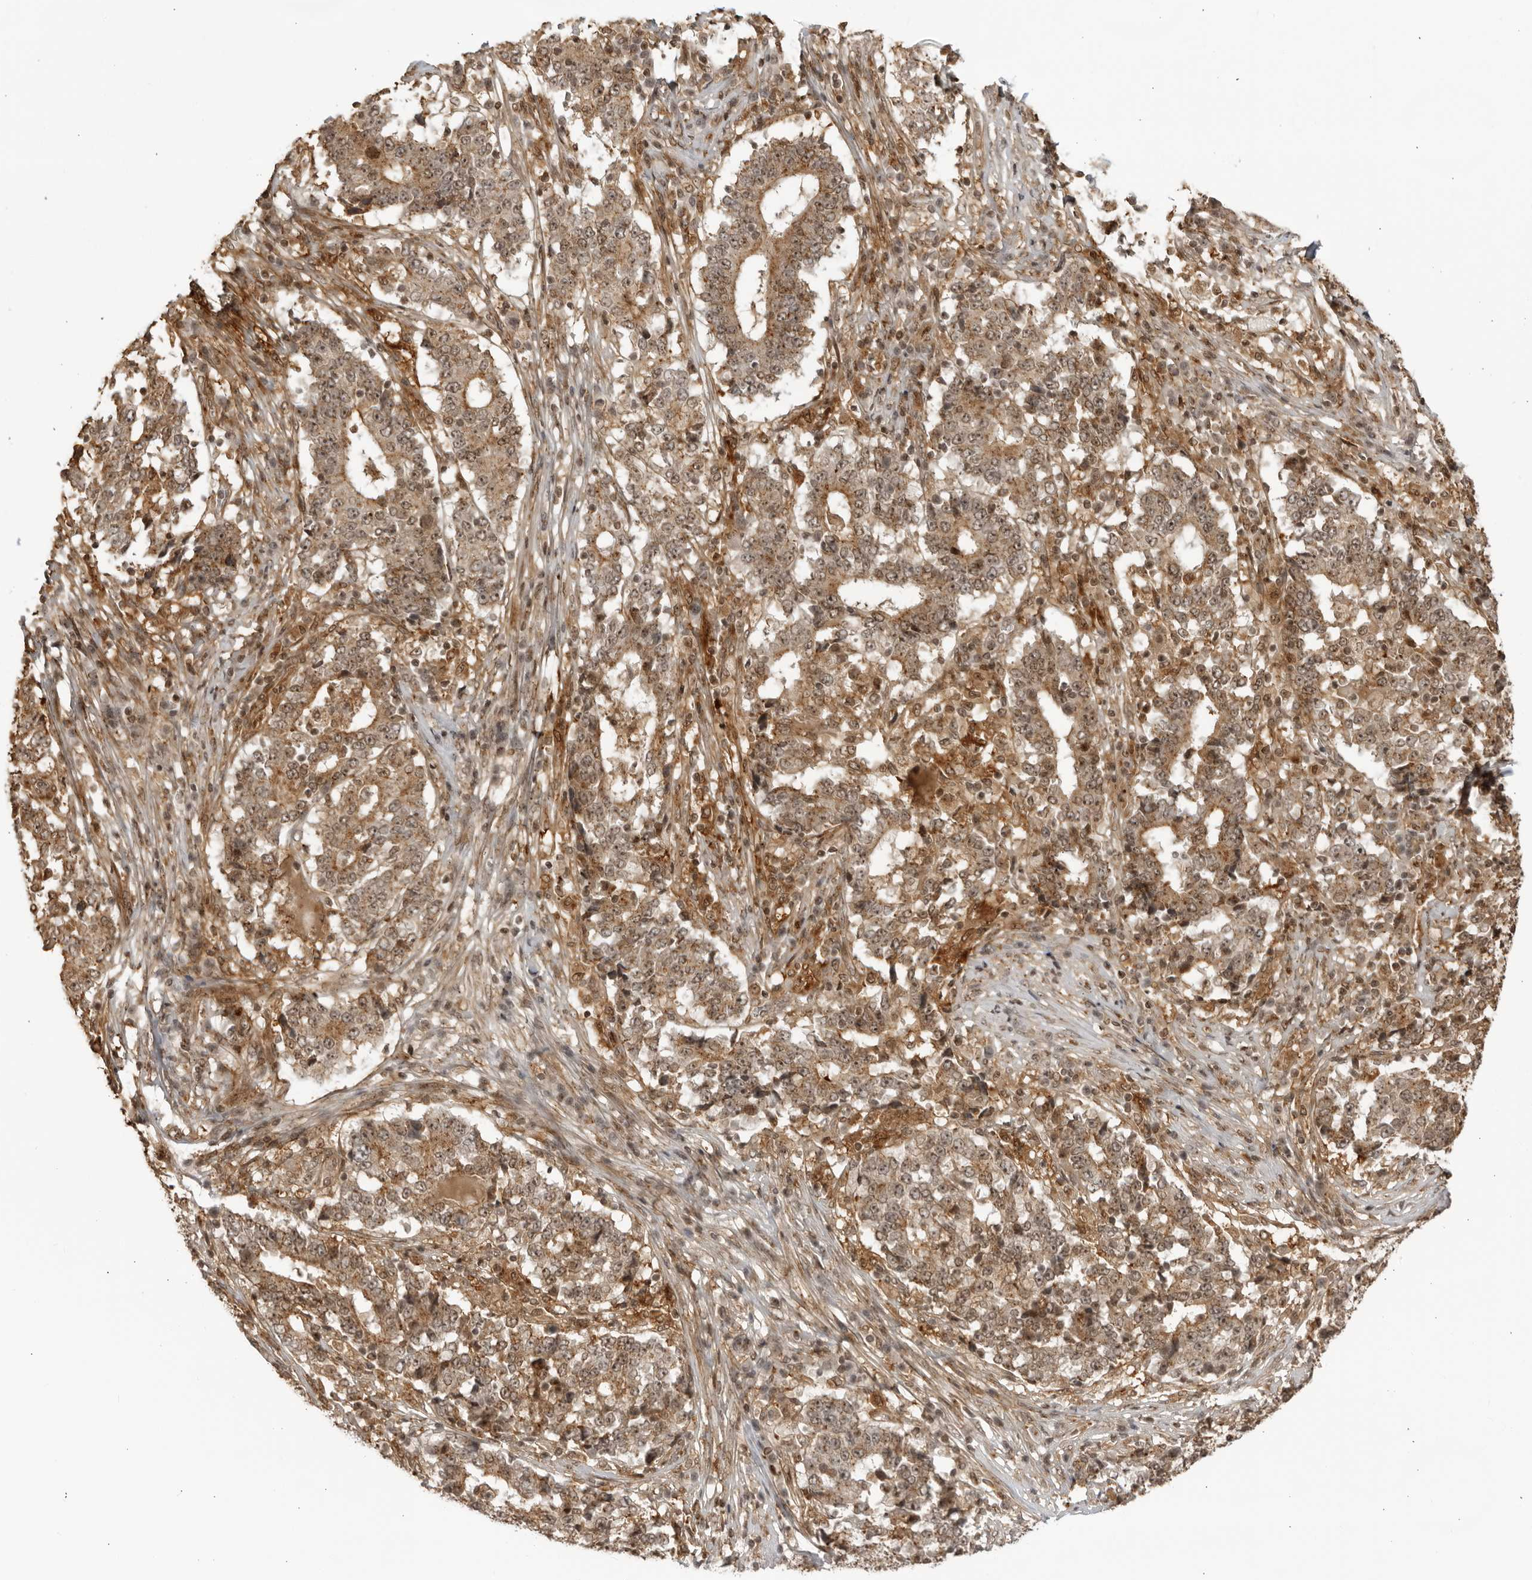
{"staining": {"intensity": "moderate", "quantity": ">75%", "location": "cytoplasmic/membranous,nuclear"}, "tissue": "stomach cancer", "cell_type": "Tumor cells", "image_type": "cancer", "snomed": [{"axis": "morphology", "description": "Adenocarcinoma, NOS"}, {"axis": "topography", "description": "Stomach"}], "caption": "About >75% of tumor cells in stomach adenocarcinoma reveal moderate cytoplasmic/membranous and nuclear protein expression as visualized by brown immunohistochemical staining.", "gene": "TCF21", "patient": {"sex": "male", "age": 59}}